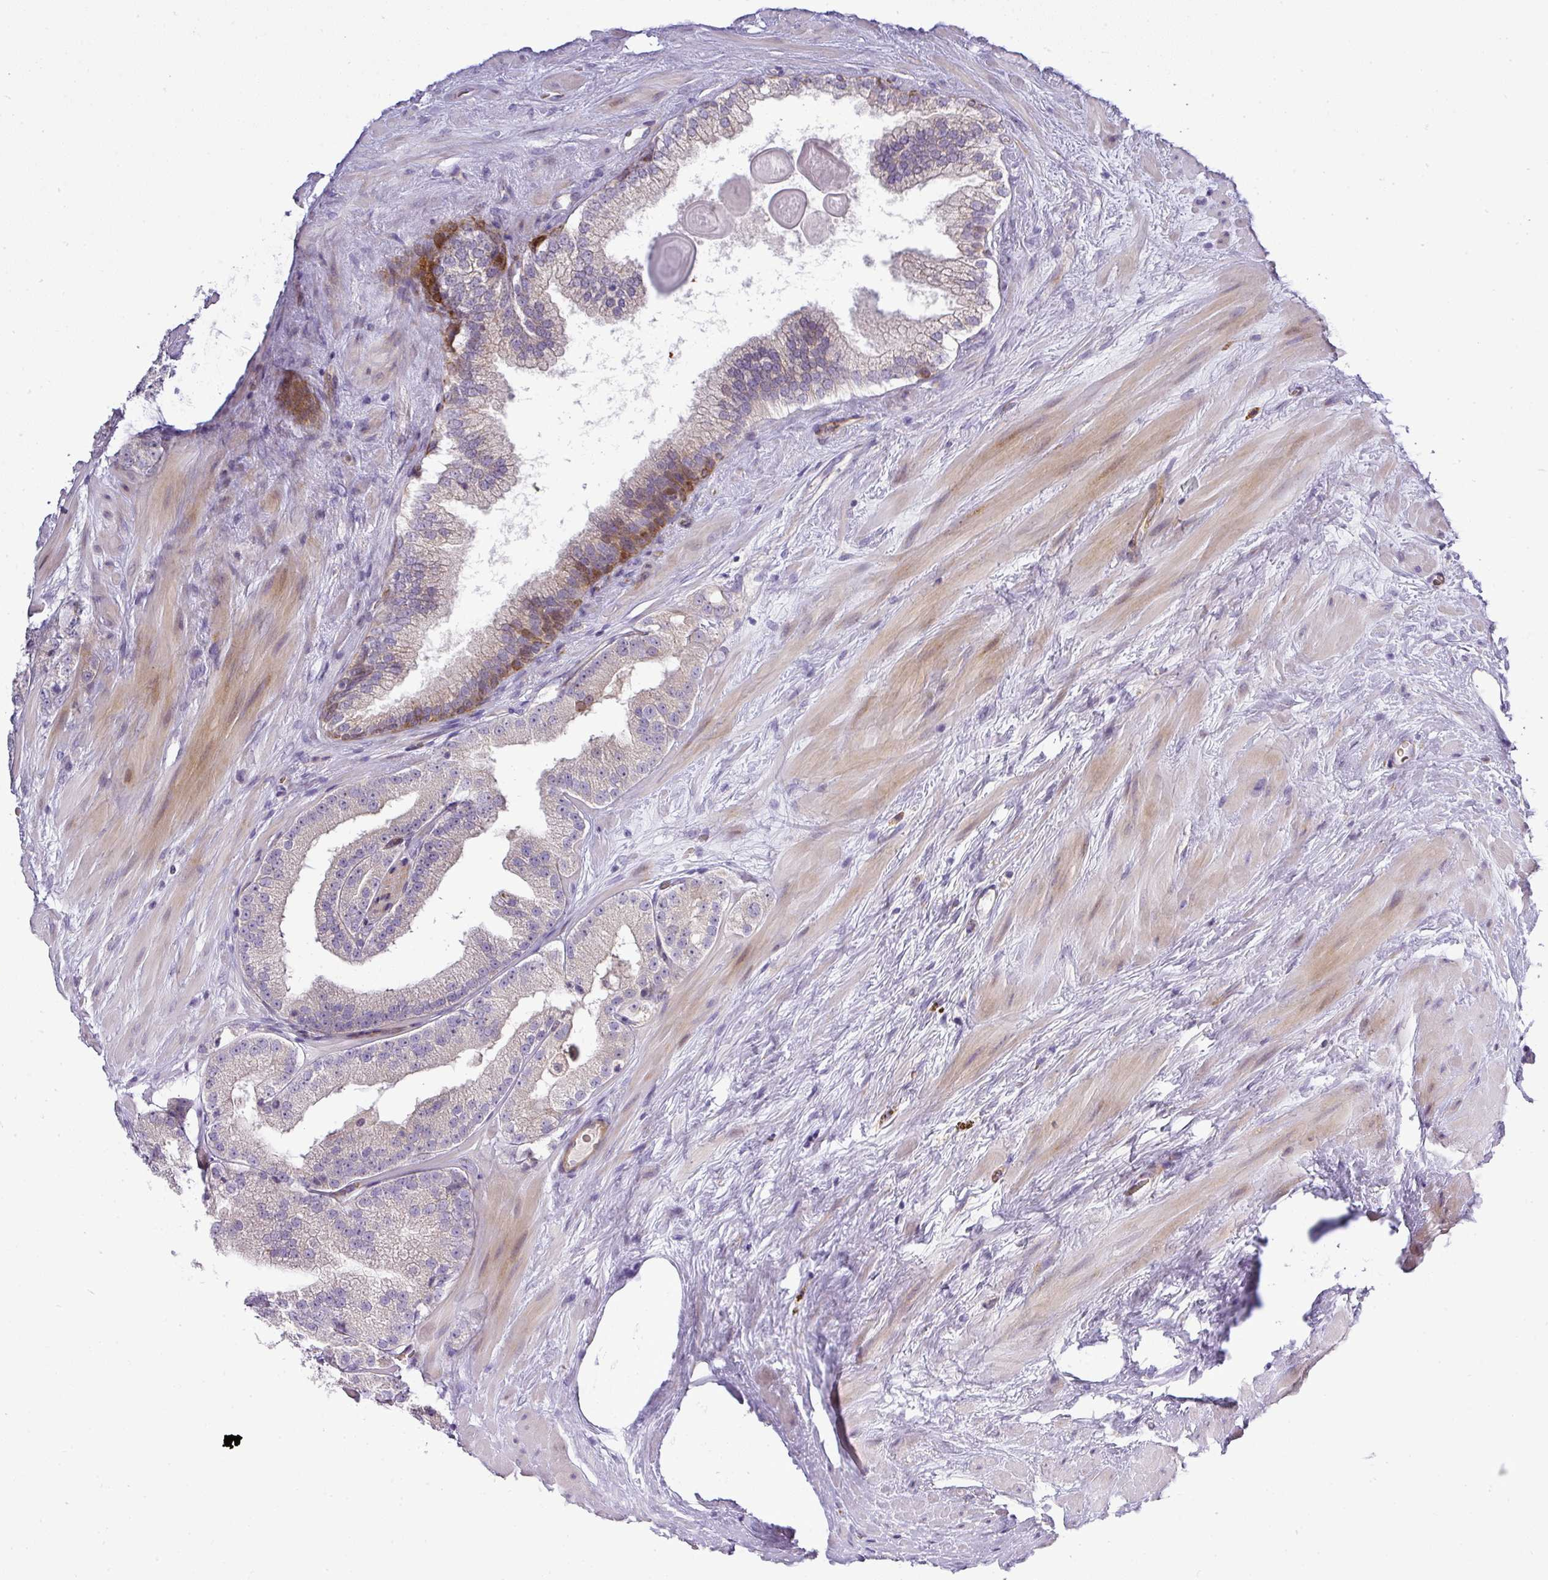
{"staining": {"intensity": "moderate", "quantity": "<25%", "location": "cytoplasmic/membranous,nuclear"}, "tissue": "prostate cancer", "cell_type": "Tumor cells", "image_type": "cancer", "snomed": [{"axis": "morphology", "description": "Adenocarcinoma, High grade"}, {"axis": "topography", "description": "Prostate"}], "caption": "The image shows immunohistochemical staining of adenocarcinoma (high-grade) (prostate). There is moderate cytoplasmic/membranous and nuclear expression is appreciated in about <25% of tumor cells.", "gene": "ATP6V1F", "patient": {"sex": "male", "age": 68}}